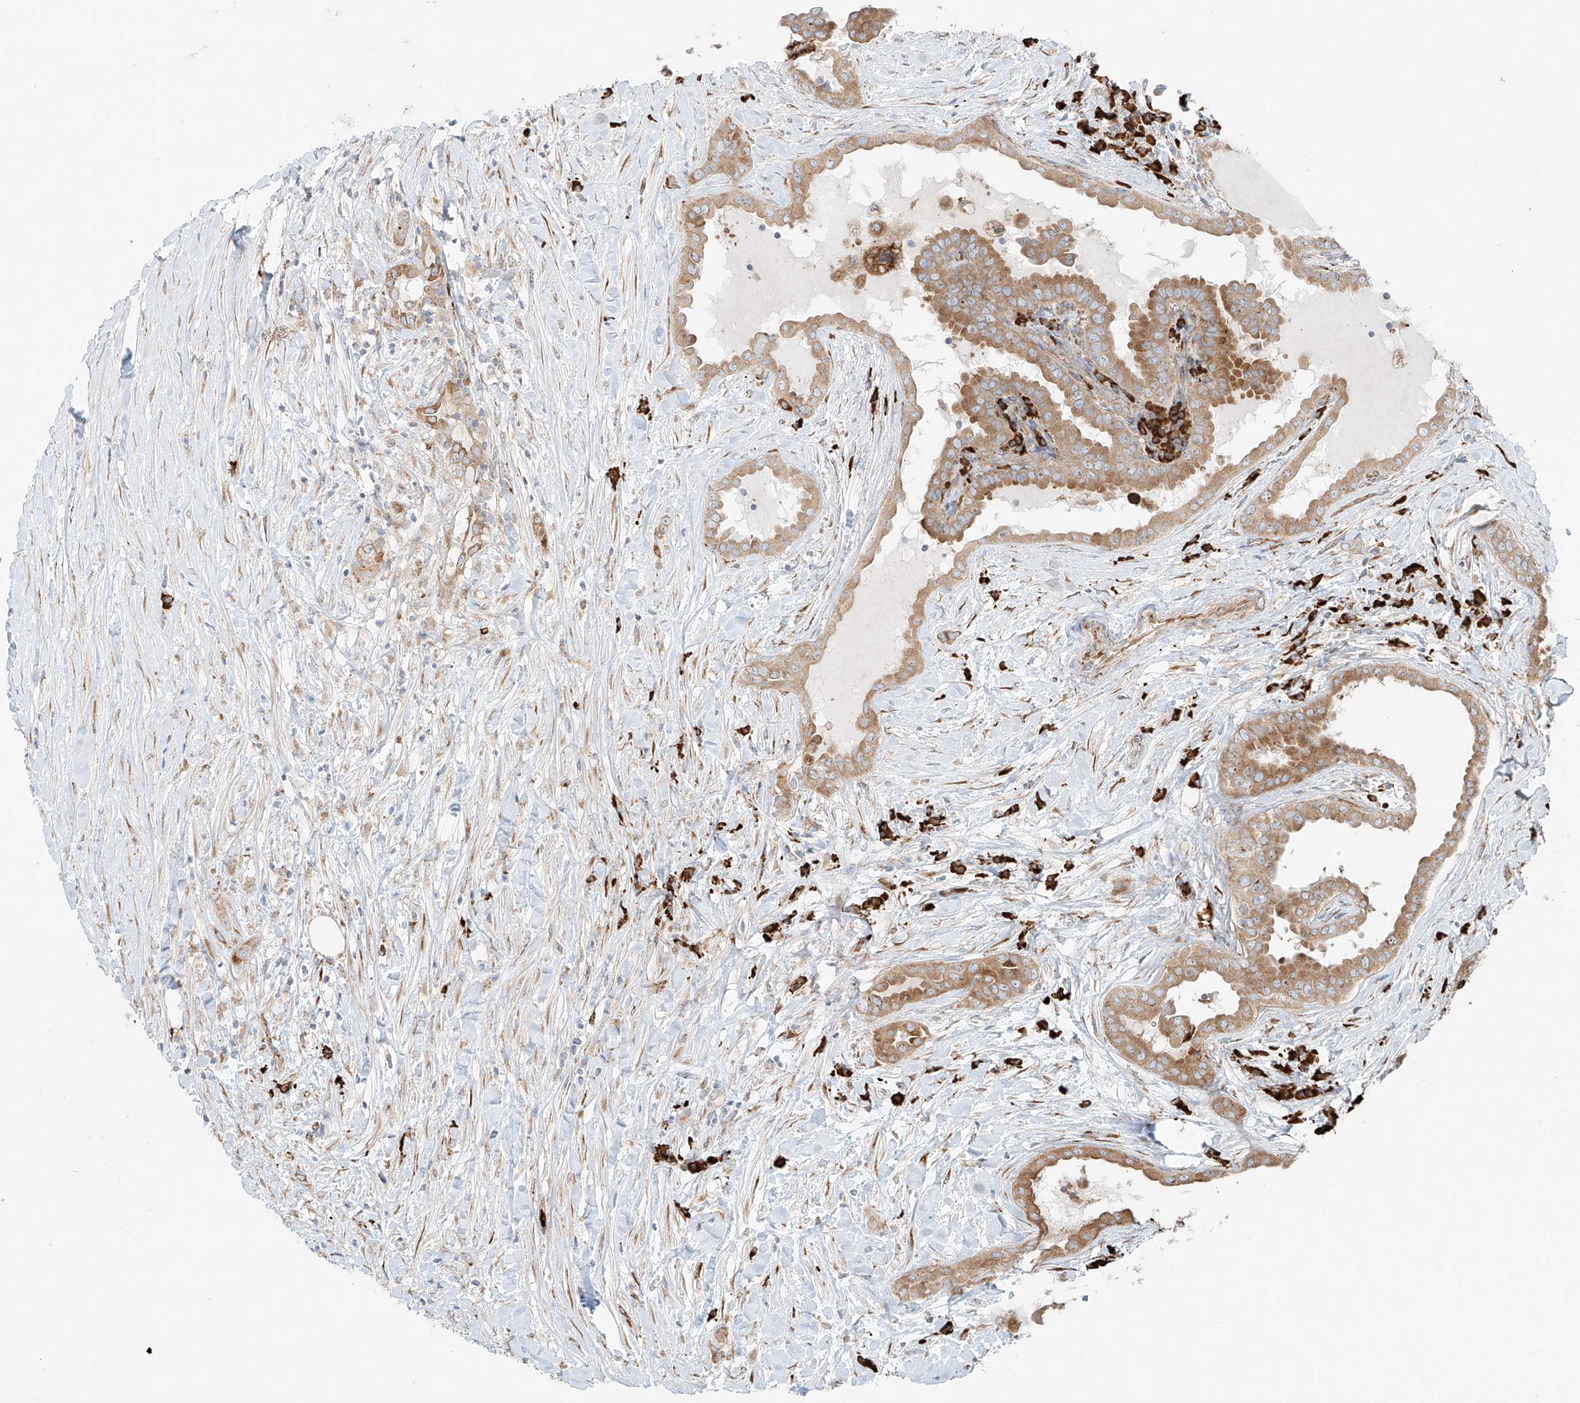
{"staining": {"intensity": "moderate", "quantity": ">75%", "location": "cytoplasmic/membranous"}, "tissue": "thyroid cancer", "cell_type": "Tumor cells", "image_type": "cancer", "snomed": [{"axis": "morphology", "description": "Papillary adenocarcinoma, NOS"}, {"axis": "topography", "description": "Thyroid gland"}], "caption": "IHC staining of thyroid cancer, which reveals medium levels of moderate cytoplasmic/membranous positivity in approximately >75% of tumor cells indicating moderate cytoplasmic/membranous protein staining. The staining was performed using DAB (3,3'-diaminobenzidine) (brown) for protein detection and nuclei were counterstained in hematoxylin (blue).", "gene": "EIPR1", "patient": {"sex": "male", "age": 33}}